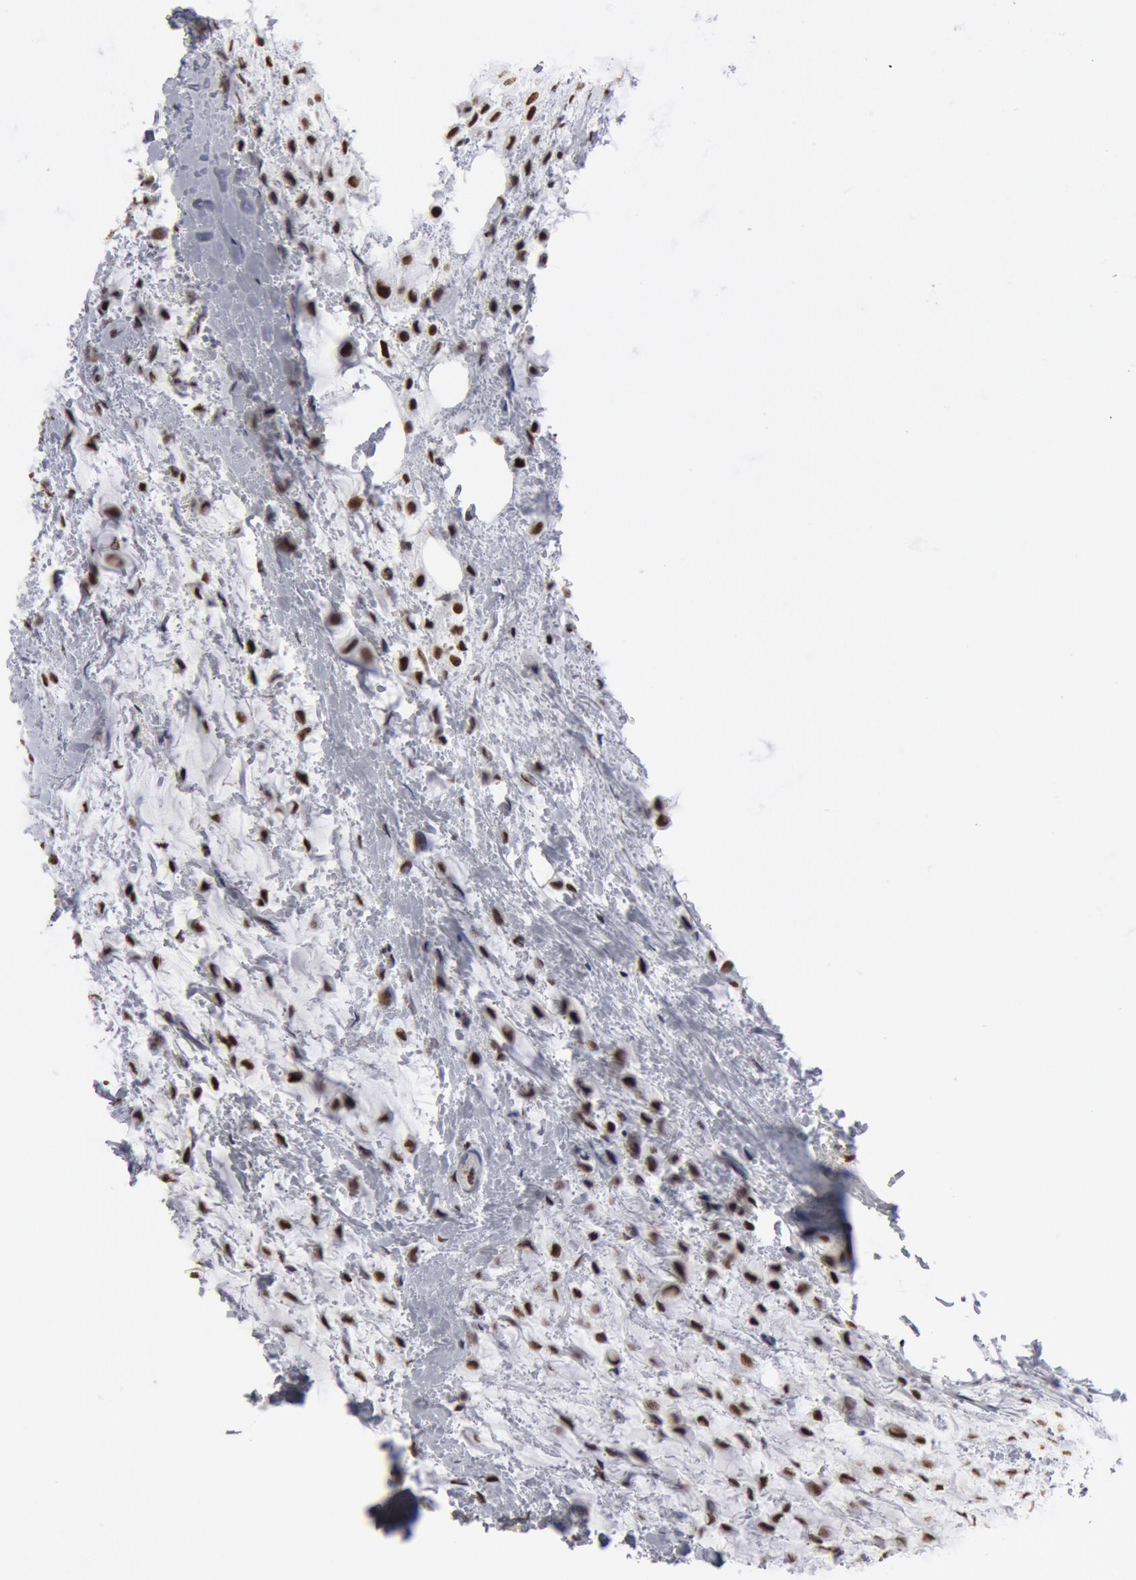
{"staining": {"intensity": "strong", "quantity": ">75%", "location": "nuclear"}, "tissue": "breast cancer", "cell_type": "Tumor cells", "image_type": "cancer", "snomed": [{"axis": "morphology", "description": "Lobular carcinoma"}, {"axis": "topography", "description": "Breast"}], "caption": "Brown immunohistochemical staining in breast cancer shows strong nuclear expression in approximately >75% of tumor cells.", "gene": "SUB1", "patient": {"sex": "female", "age": 85}}